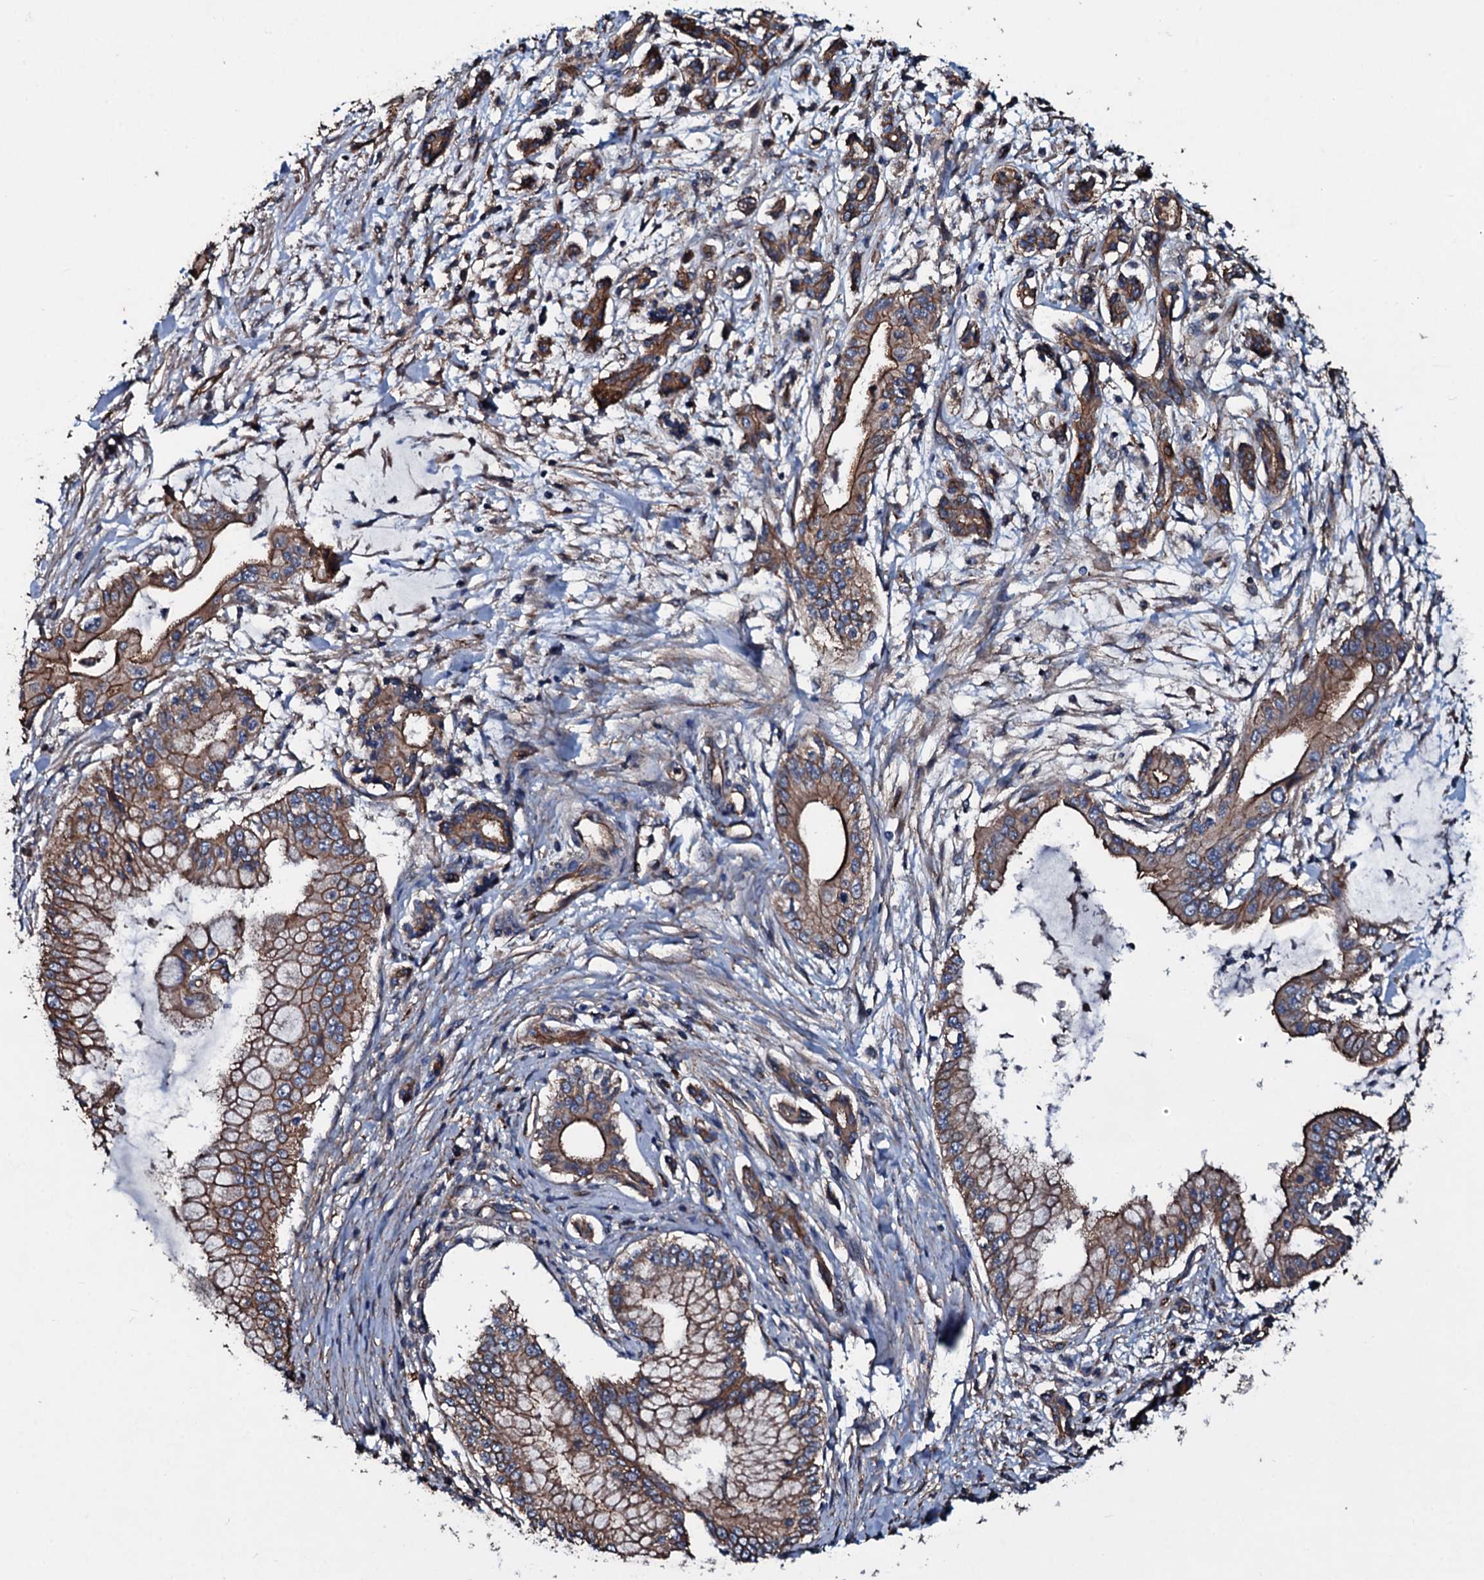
{"staining": {"intensity": "strong", "quantity": ">75%", "location": "cytoplasmic/membranous"}, "tissue": "pancreatic cancer", "cell_type": "Tumor cells", "image_type": "cancer", "snomed": [{"axis": "morphology", "description": "Adenocarcinoma, NOS"}, {"axis": "topography", "description": "Pancreas"}], "caption": "The photomicrograph exhibits immunohistochemical staining of pancreatic adenocarcinoma. There is strong cytoplasmic/membranous positivity is seen in approximately >75% of tumor cells. The staining is performed using DAB (3,3'-diaminobenzidine) brown chromogen to label protein expression. The nuclei are counter-stained blue using hematoxylin.", "gene": "DMAC2", "patient": {"sex": "male", "age": 46}}